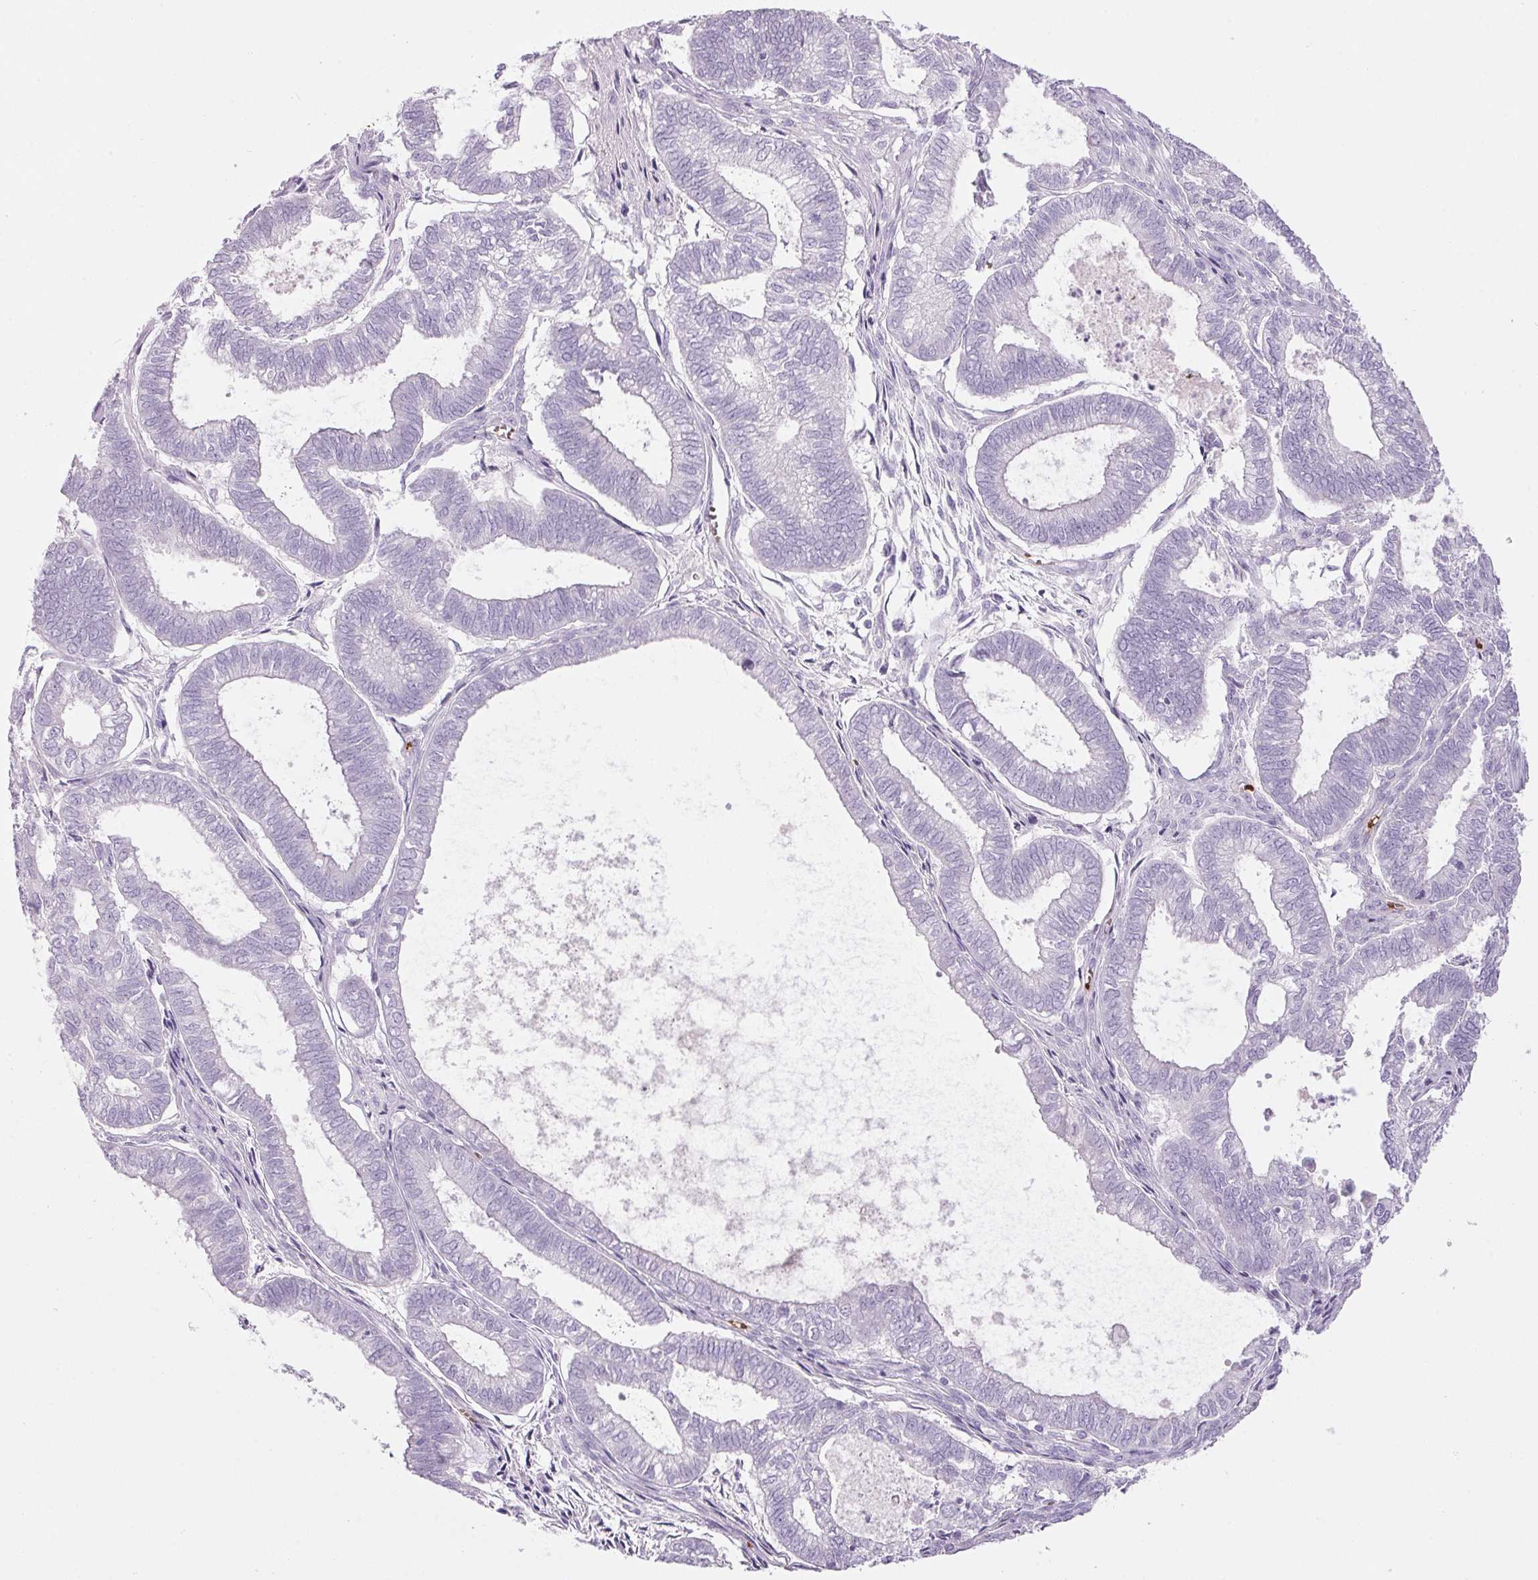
{"staining": {"intensity": "negative", "quantity": "none", "location": "none"}, "tissue": "ovarian cancer", "cell_type": "Tumor cells", "image_type": "cancer", "snomed": [{"axis": "morphology", "description": "Carcinoma, endometroid"}, {"axis": "topography", "description": "Ovary"}], "caption": "DAB immunohistochemical staining of human ovarian cancer (endometroid carcinoma) demonstrates no significant staining in tumor cells. Brightfield microscopy of immunohistochemistry (IHC) stained with DAB (3,3'-diaminobenzidine) (brown) and hematoxylin (blue), captured at high magnification.", "gene": "HBQ1", "patient": {"sex": "female", "age": 64}}